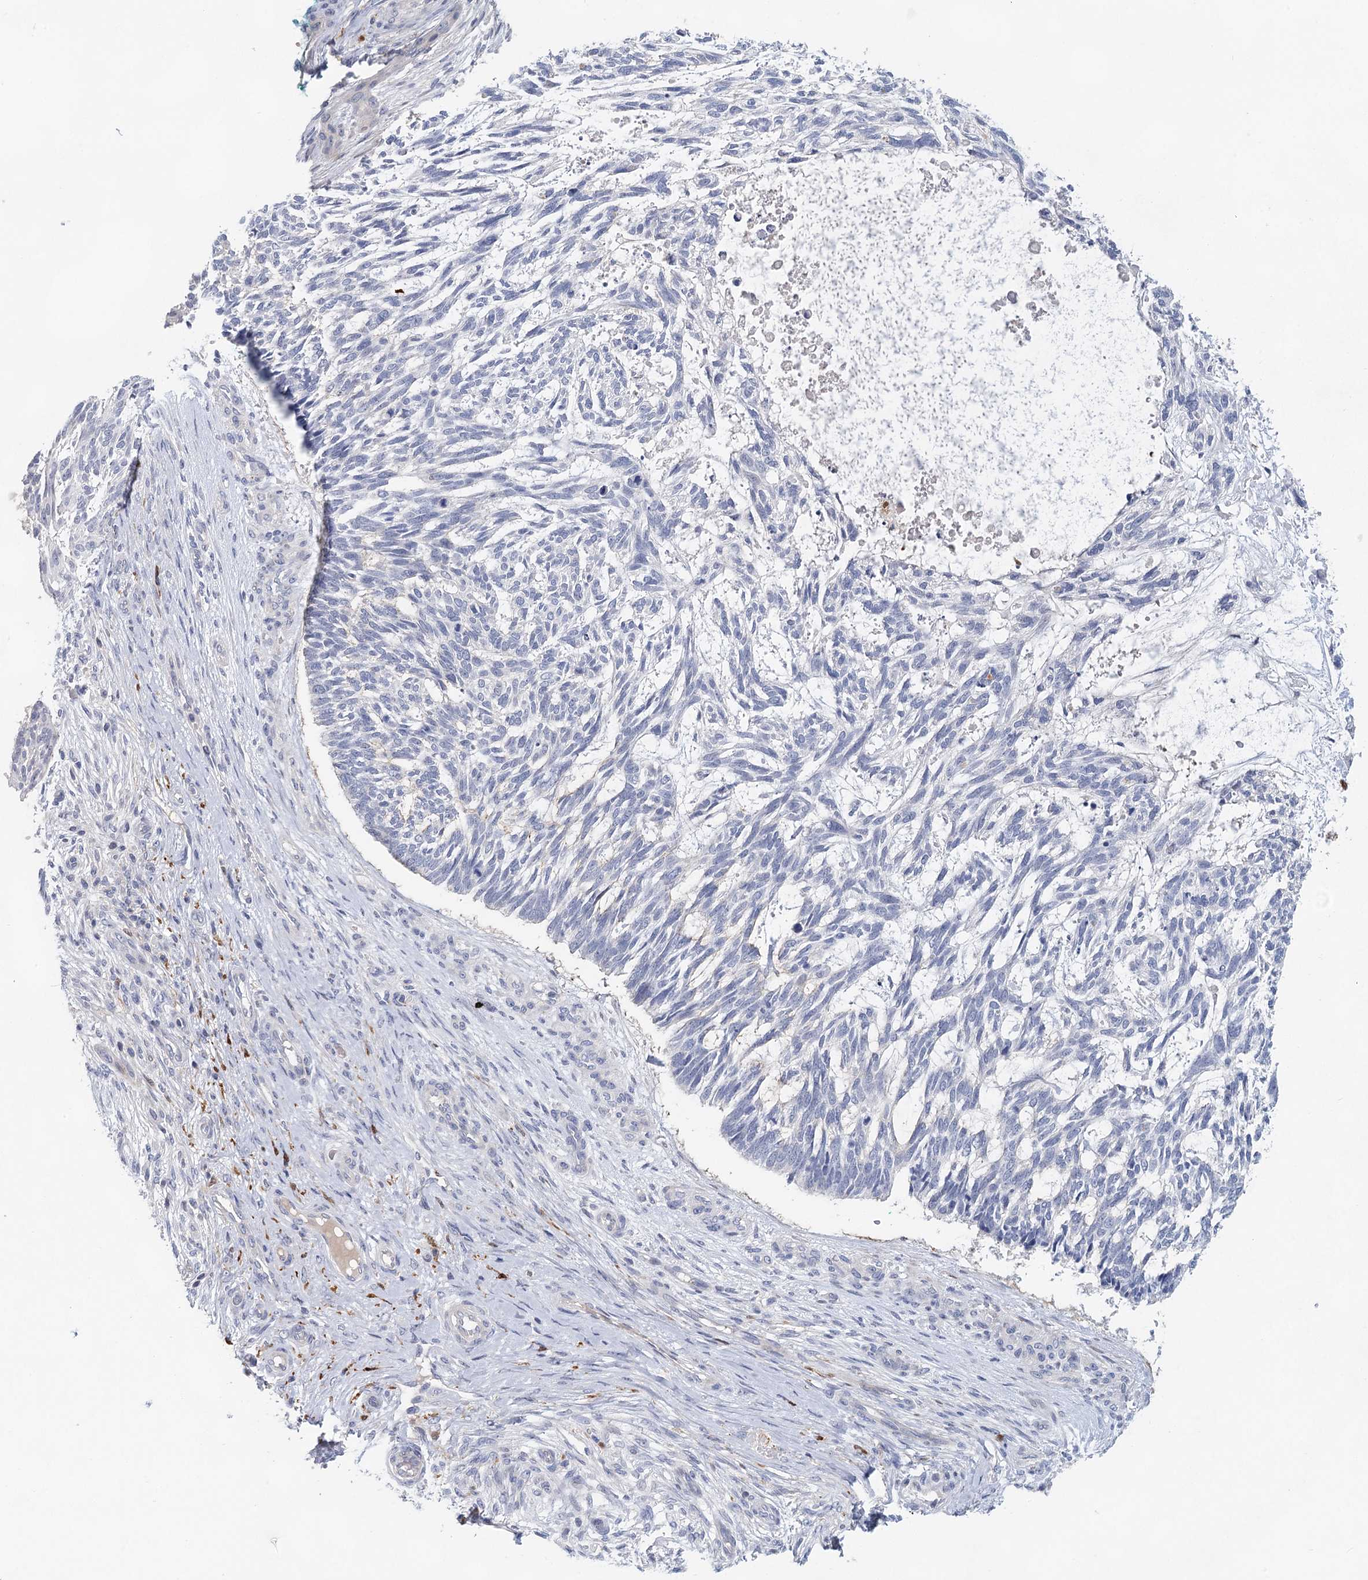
{"staining": {"intensity": "negative", "quantity": "none", "location": "none"}, "tissue": "skin cancer", "cell_type": "Tumor cells", "image_type": "cancer", "snomed": [{"axis": "morphology", "description": "Basal cell carcinoma"}, {"axis": "topography", "description": "Skin"}], "caption": "Tumor cells show no significant protein staining in basal cell carcinoma (skin).", "gene": "SLC19A3", "patient": {"sex": "male", "age": 88}}